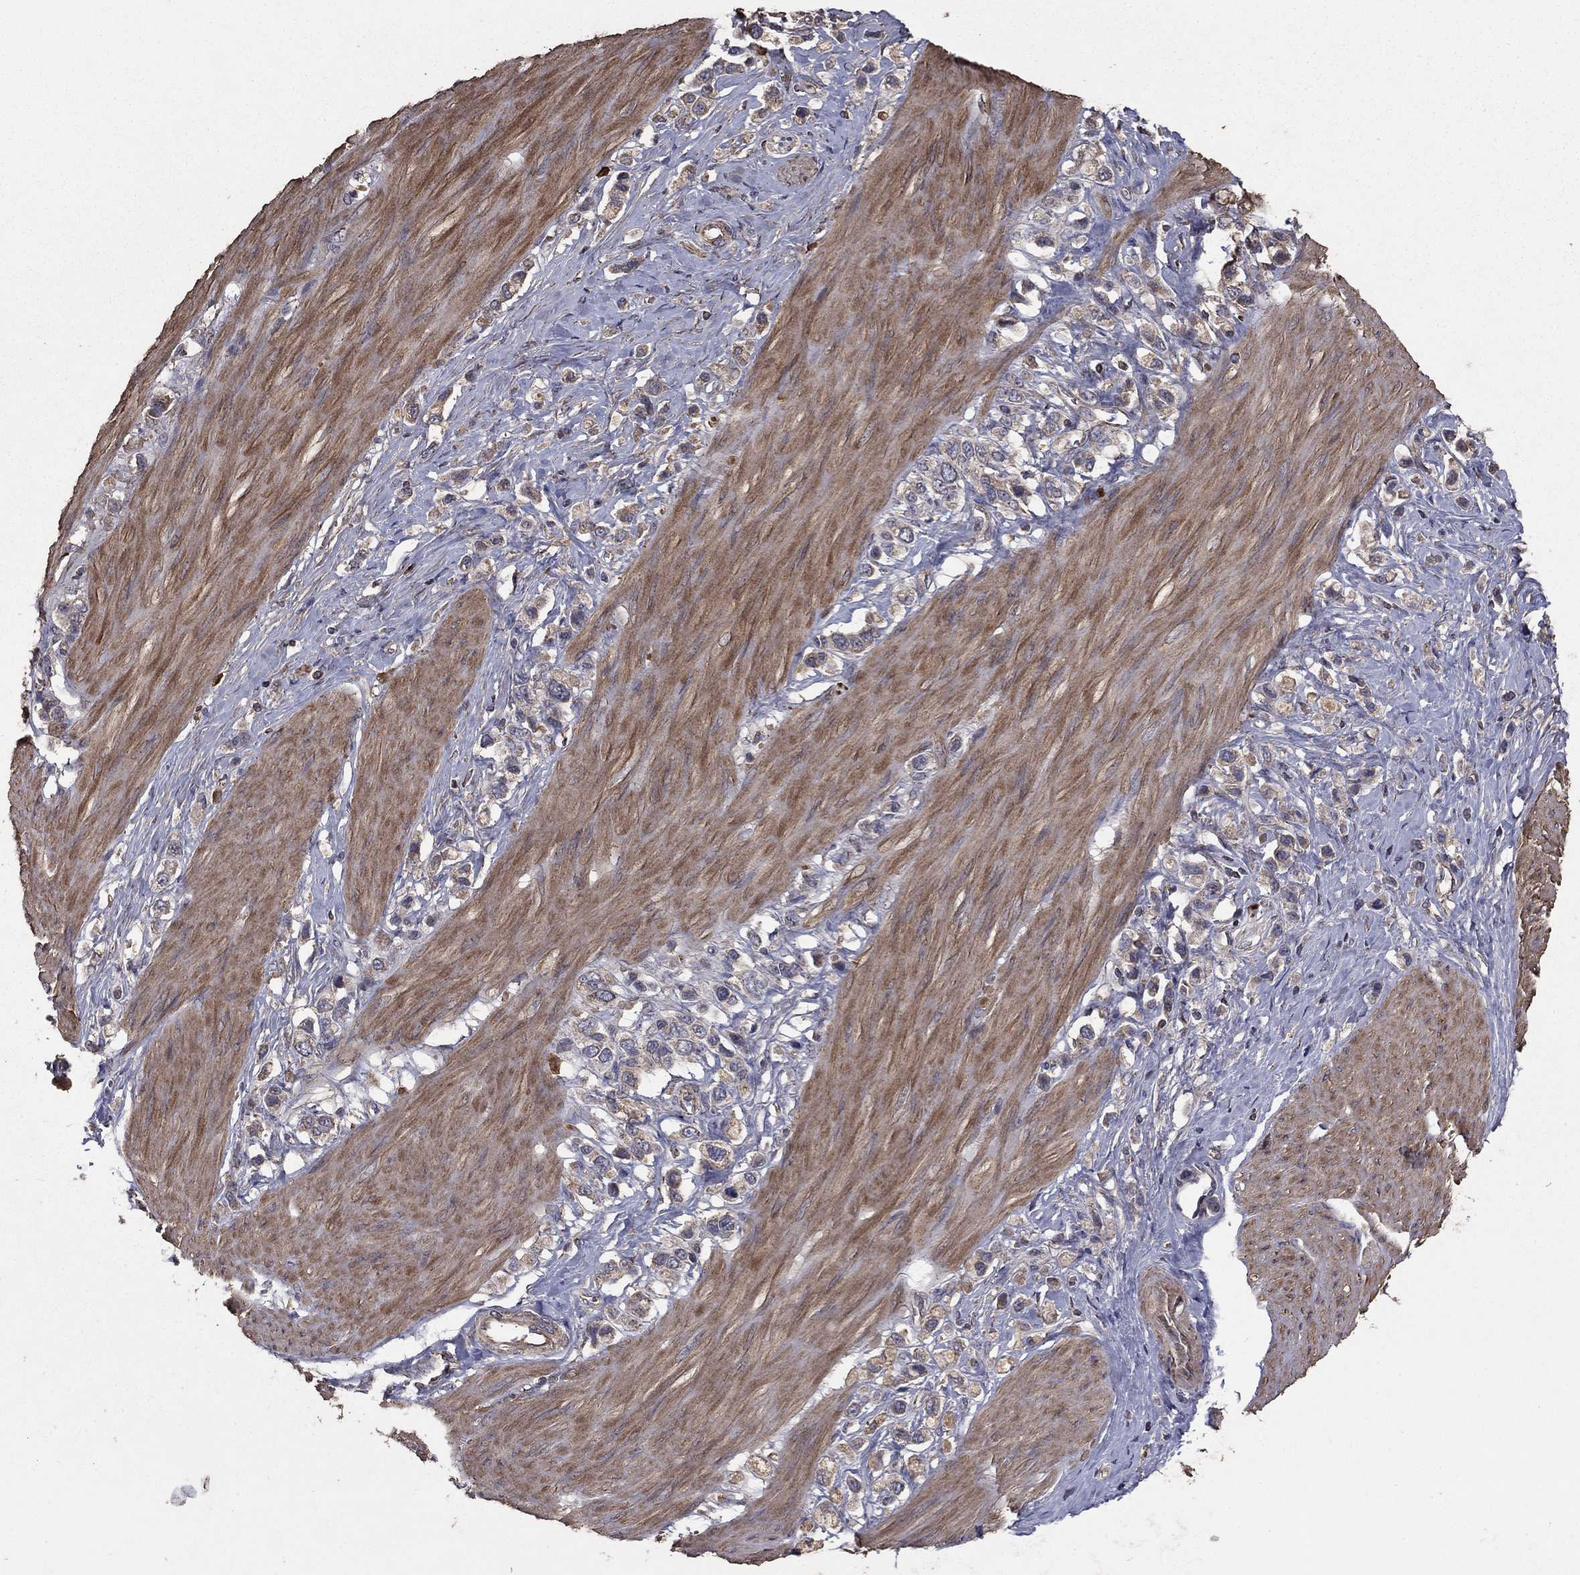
{"staining": {"intensity": "weak", "quantity": "25%-75%", "location": "cytoplasmic/membranous"}, "tissue": "stomach cancer", "cell_type": "Tumor cells", "image_type": "cancer", "snomed": [{"axis": "morphology", "description": "Normal tissue, NOS"}, {"axis": "morphology", "description": "Adenocarcinoma, NOS"}, {"axis": "morphology", "description": "Adenocarcinoma, High grade"}, {"axis": "topography", "description": "Stomach, upper"}, {"axis": "topography", "description": "Stomach"}], "caption": "About 25%-75% of tumor cells in stomach cancer (adenocarcinoma) demonstrate weak cytoplasmic/membranous protein expression as visualized by brown immunohistochemical staining.", "gene": "FLT4", "patient": {"sex": "female", "age": 65}}